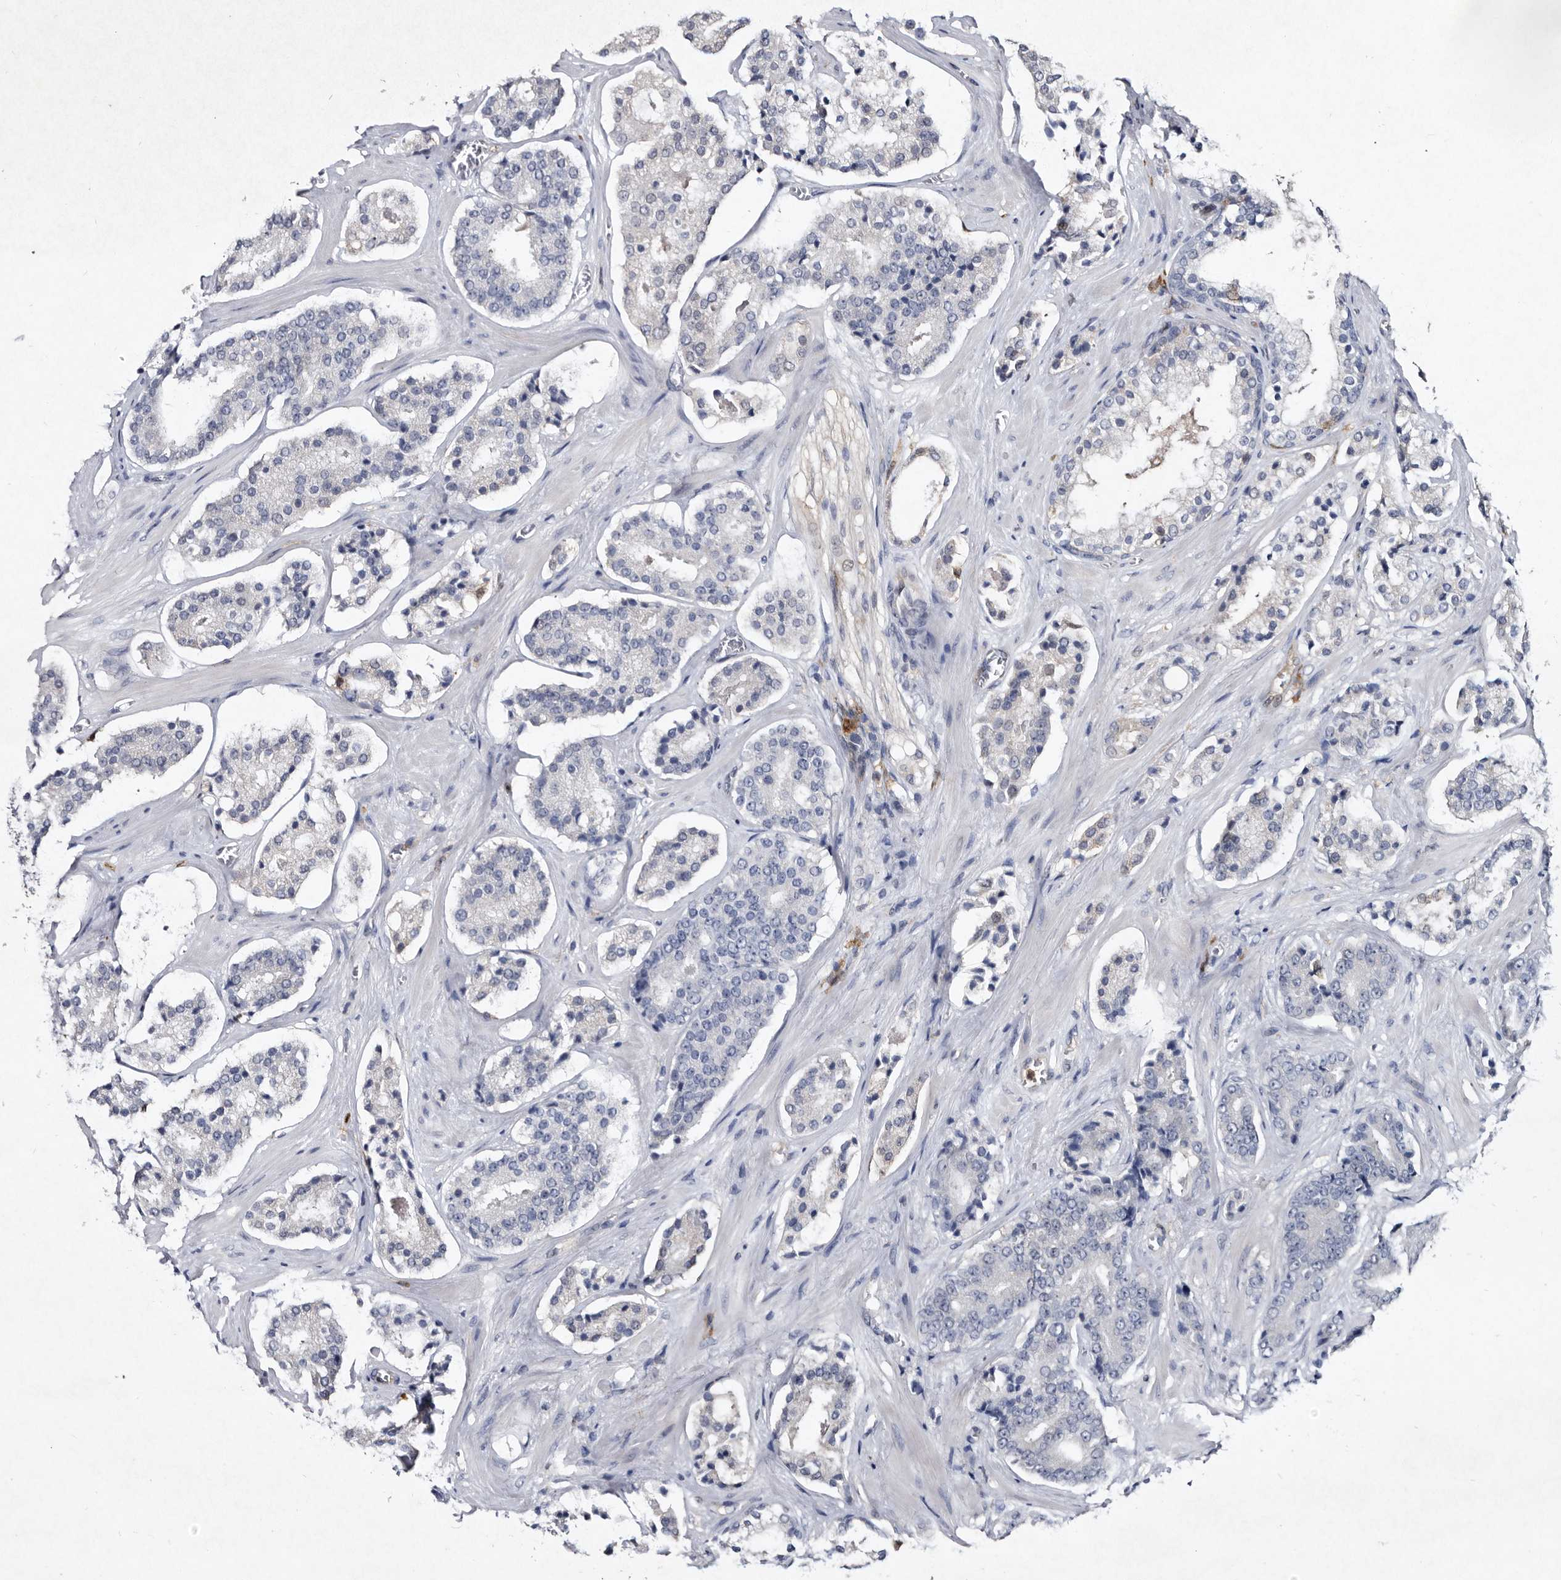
{"staining": {"intensity": "negative", "quantity": "none", "location": "none"}, "tissue": "prostate cancer", "cell_type": "Tumor cells", "image_type": "cancer", "snomed": [{"axis": "morphology", "description": "Adenocarcinoma, High grade"}, {"axis": "topography", "description": "Prostate"}], "caption": "Immunohistochemistry of human prostate cancer (high-grade adenocarcinoma) exhibits no expression in tumor cells.", "gene": "SERPINB8", "patient": {"sex": "male", "age": 60}}